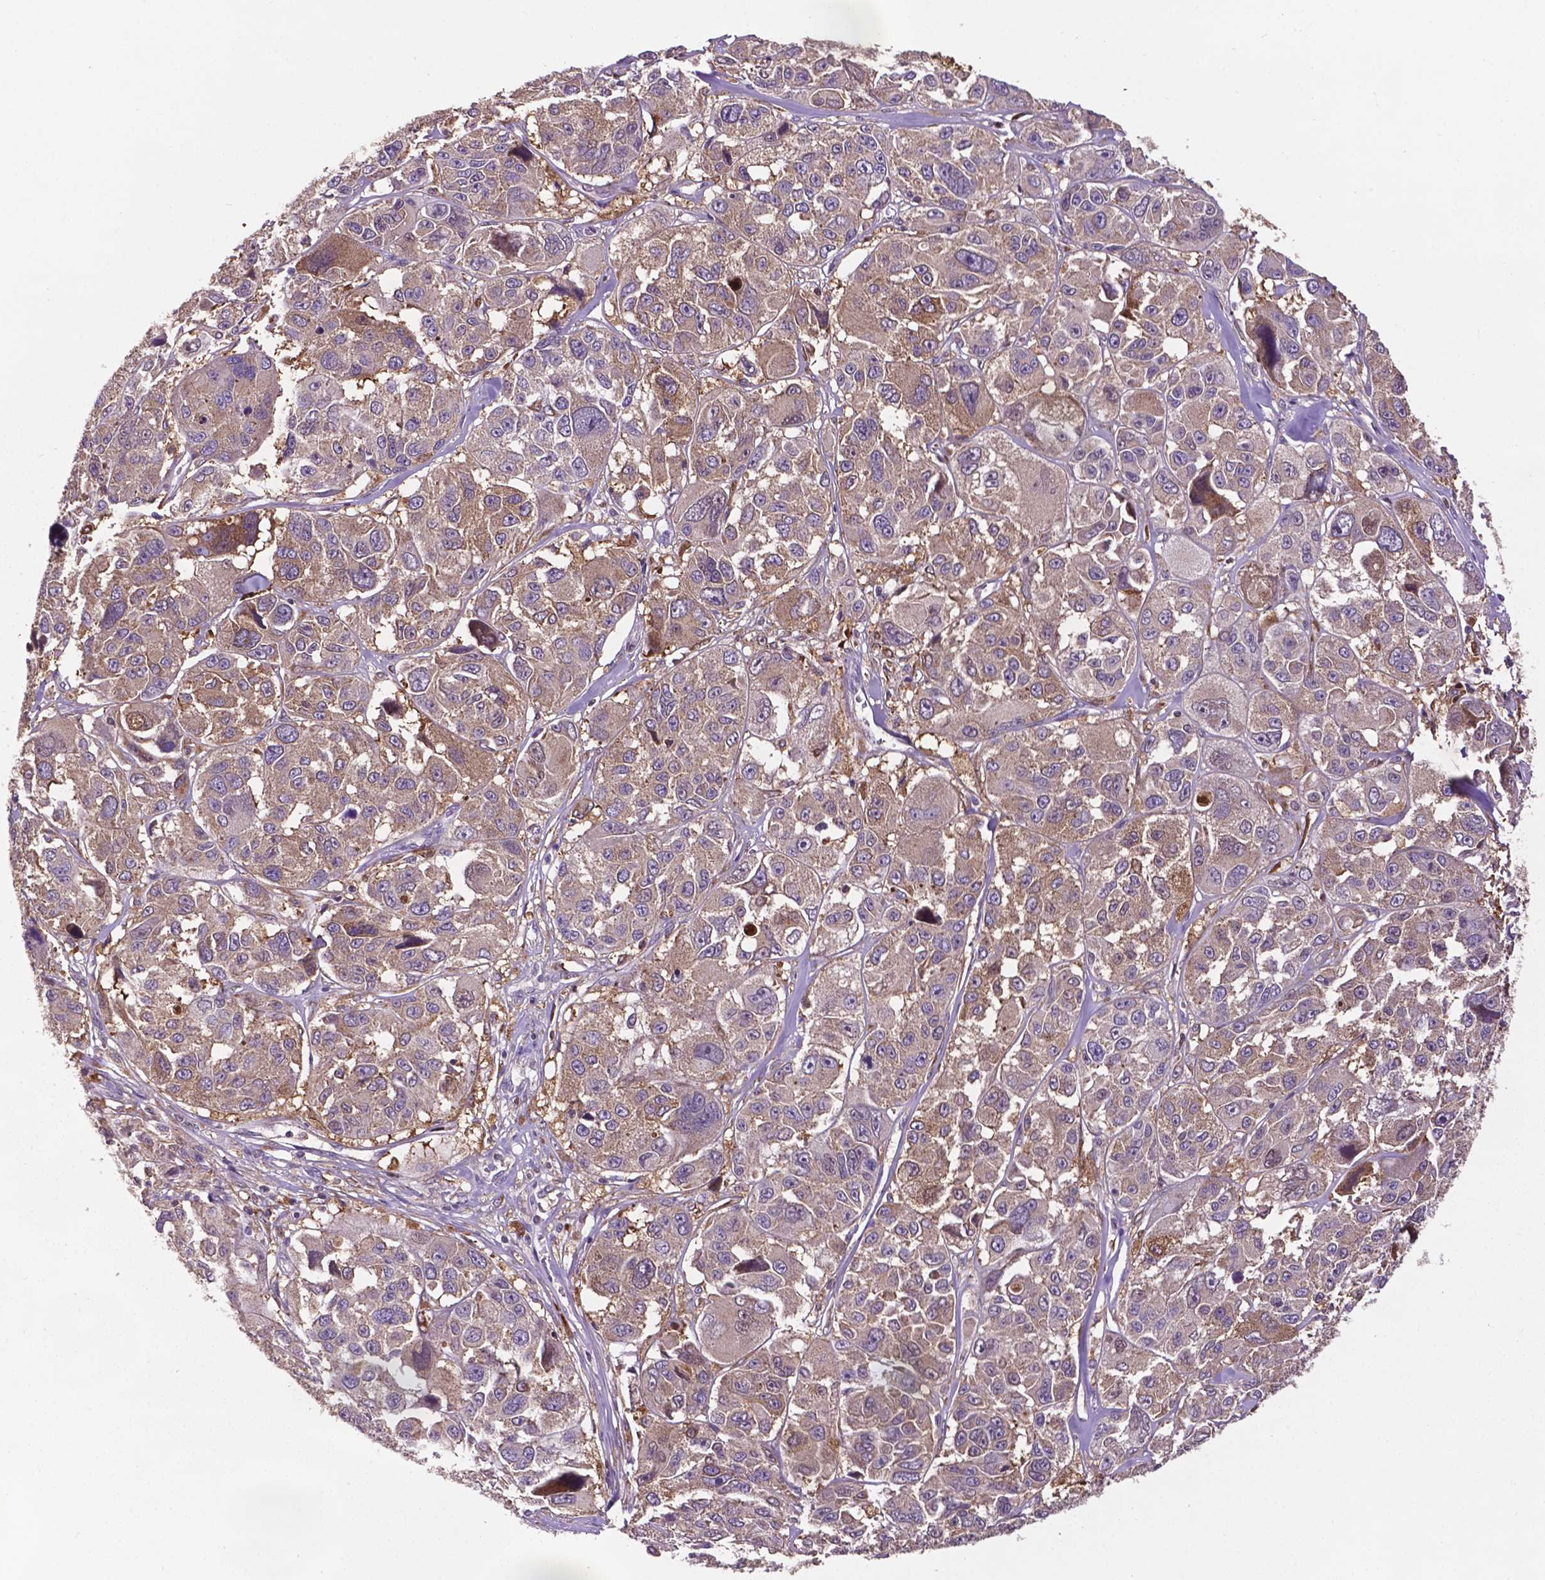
{"staining": {"intensity": "weak", "quantity": "25%-75%", "location": "cytoplasmic/membranous"}, "tissue": "melanoma", "cell_type": "Tumor cells", "image_type": "cancer", "snomed": [{"axis": "morphology", "description": "Malignant melanoma, NOS"}, {"axis": "topography", "description": "Skin"}], "caption": "Brown immunohistochemical staining in human melanoma demonstrates weak cytoplasmic/membranous staining in approximately 25%-75% of tumor cells.", "gene": "SMAD3", "patient": {"sex": "female", "age": 66}}